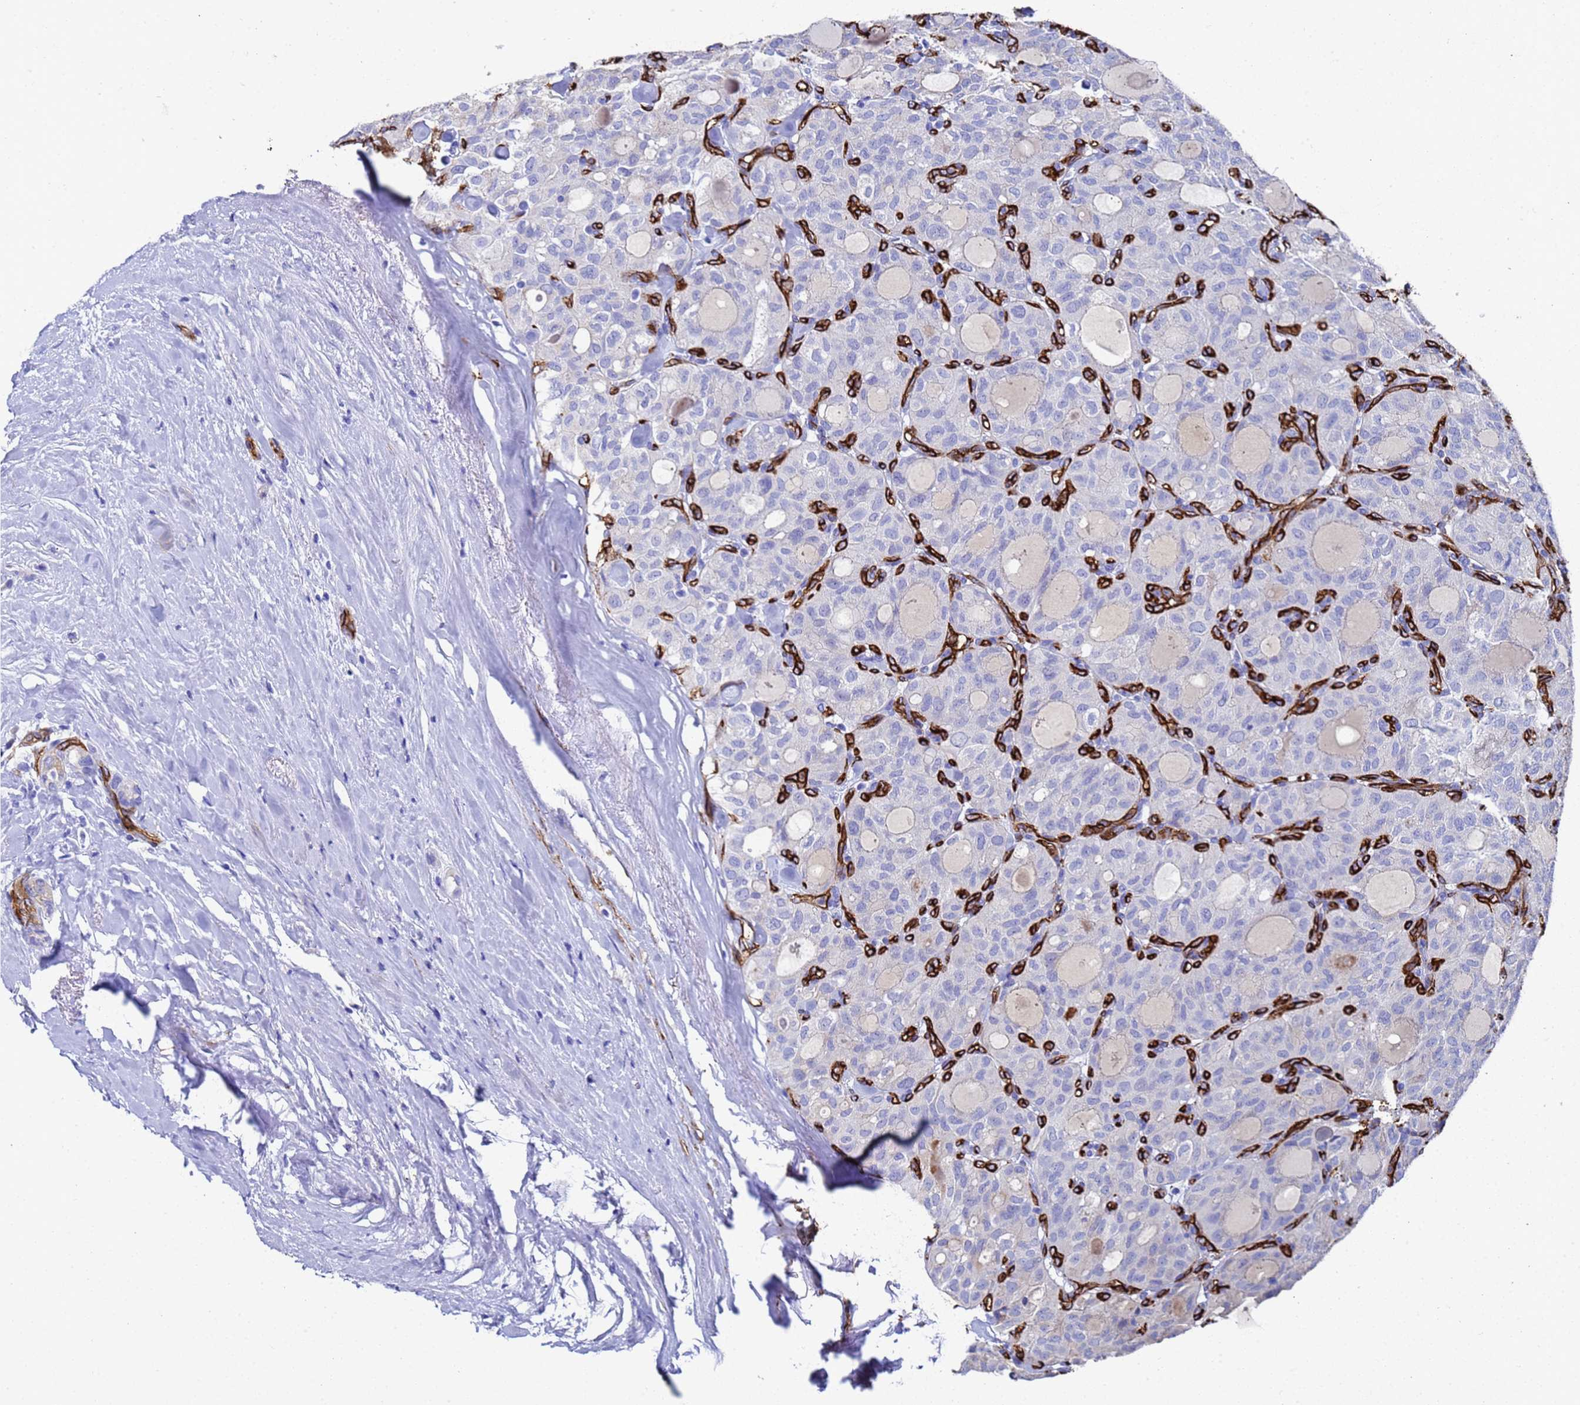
{"staining": {"intensity": "negative", "quantity": "none", "location": "none"}, "tissue": "thyroid cancer", "cell_type": "Tumor cells", "image_type": "cancer", "snomed": [{"axis": "morphology", "description": "Follicular adenoma carcinoma, NOS"}, {"axis": "topography", "description": "Thyroid gland"}], "caption": "There is no significant staining in tumor cells of thyroid cancer (follicular adenoma carcinoma).", "gene": "ADIPOQ", "patient": {"sex": "male", "age": 75}}